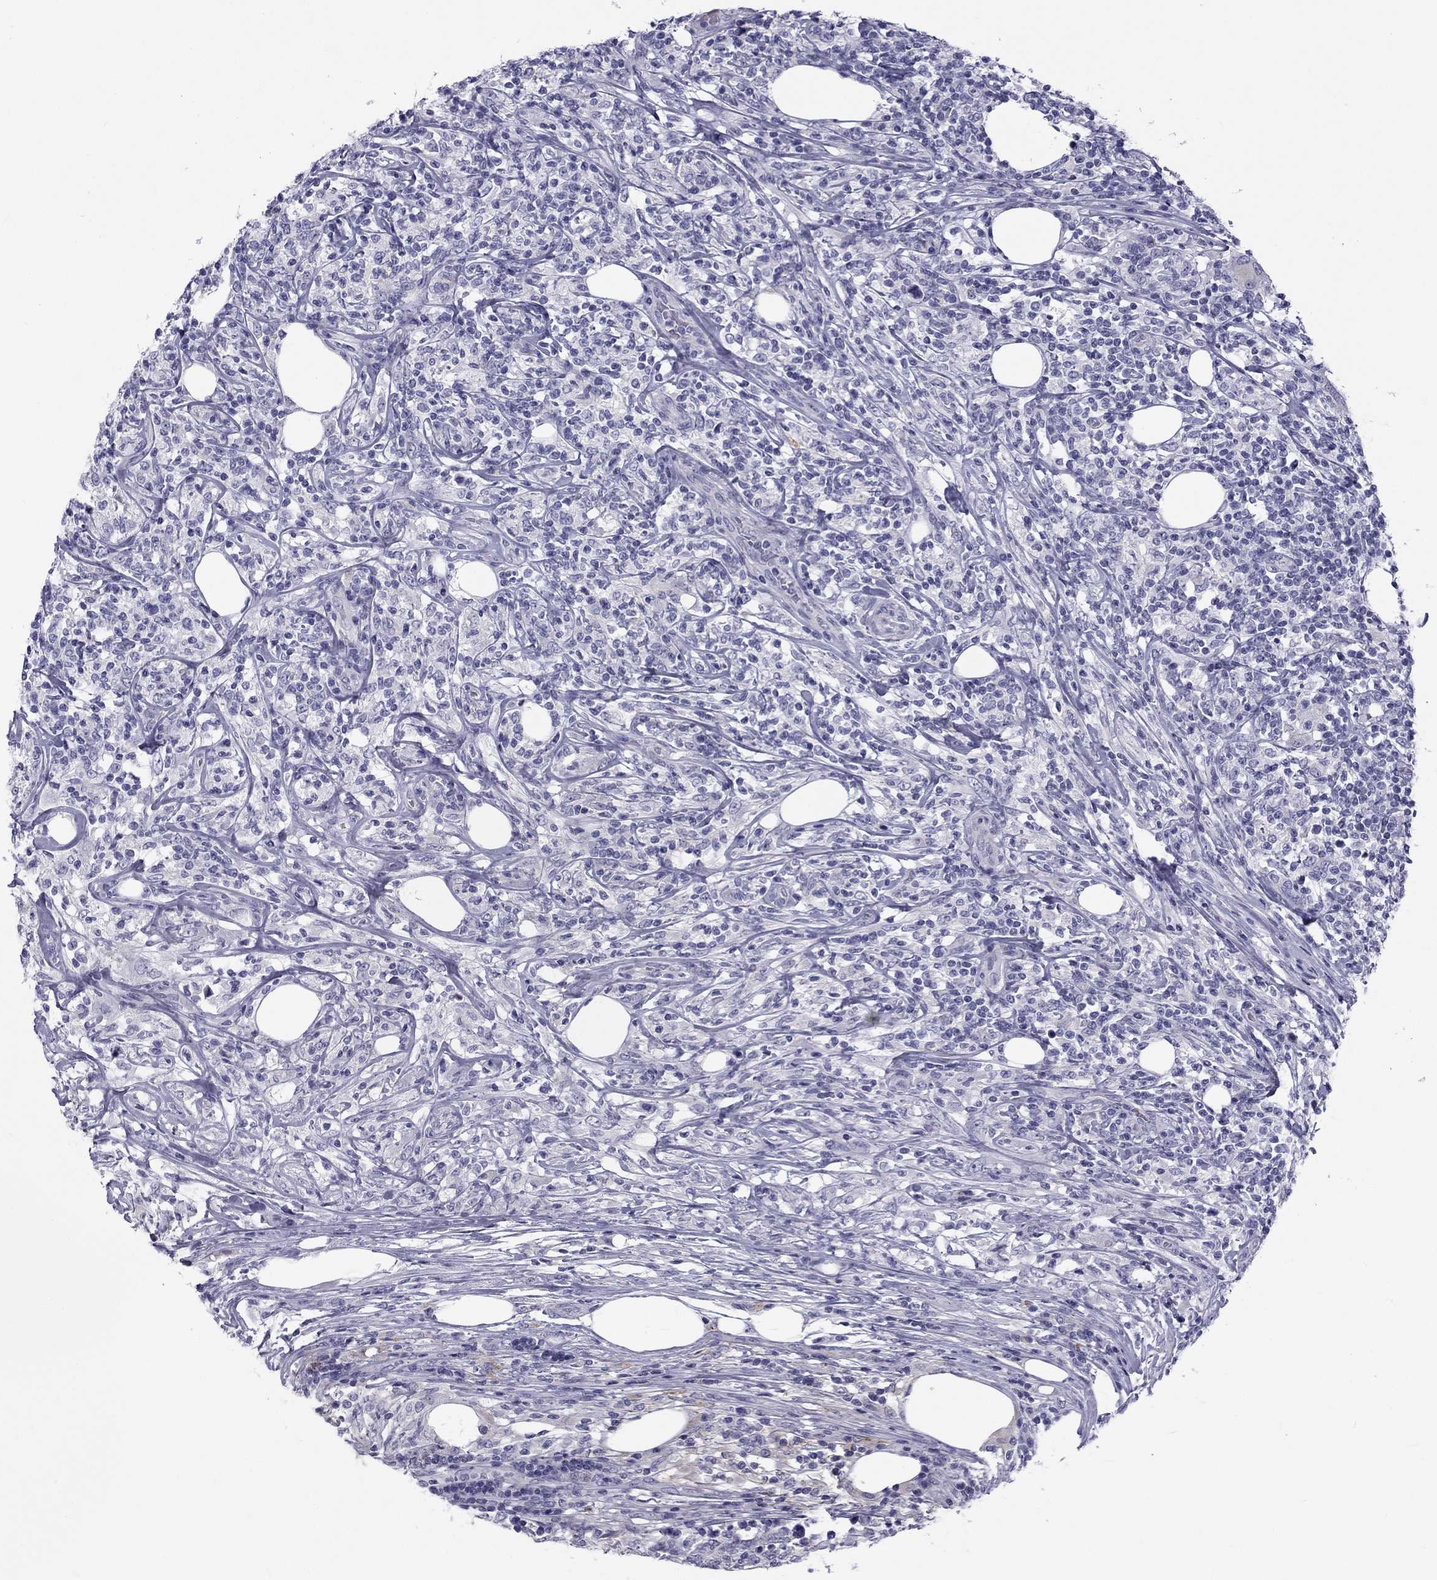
{"staining": {"intensity": "negative", "quantity": "none", "location": "none"}, "tissue": "lymphoma", "cell_type": "Tumor cells", "image_type": "cancer", "snomed": [{"axis": "morphology", "description": "Malignant lymphoma, non-Hodgkin's type, High grade"}, {"axis": "topography", "description": "Lymph node"}], "caption": "DAB (3,3'-diaminobenzidine) immunohistochemical staining of high-grade malignant lymphoma, non-Hodgkin's type demonstrates no significant positivity in tumor cells.", "gene": "CLPSL2", "patient": {"sex": "female", "age": 84}}